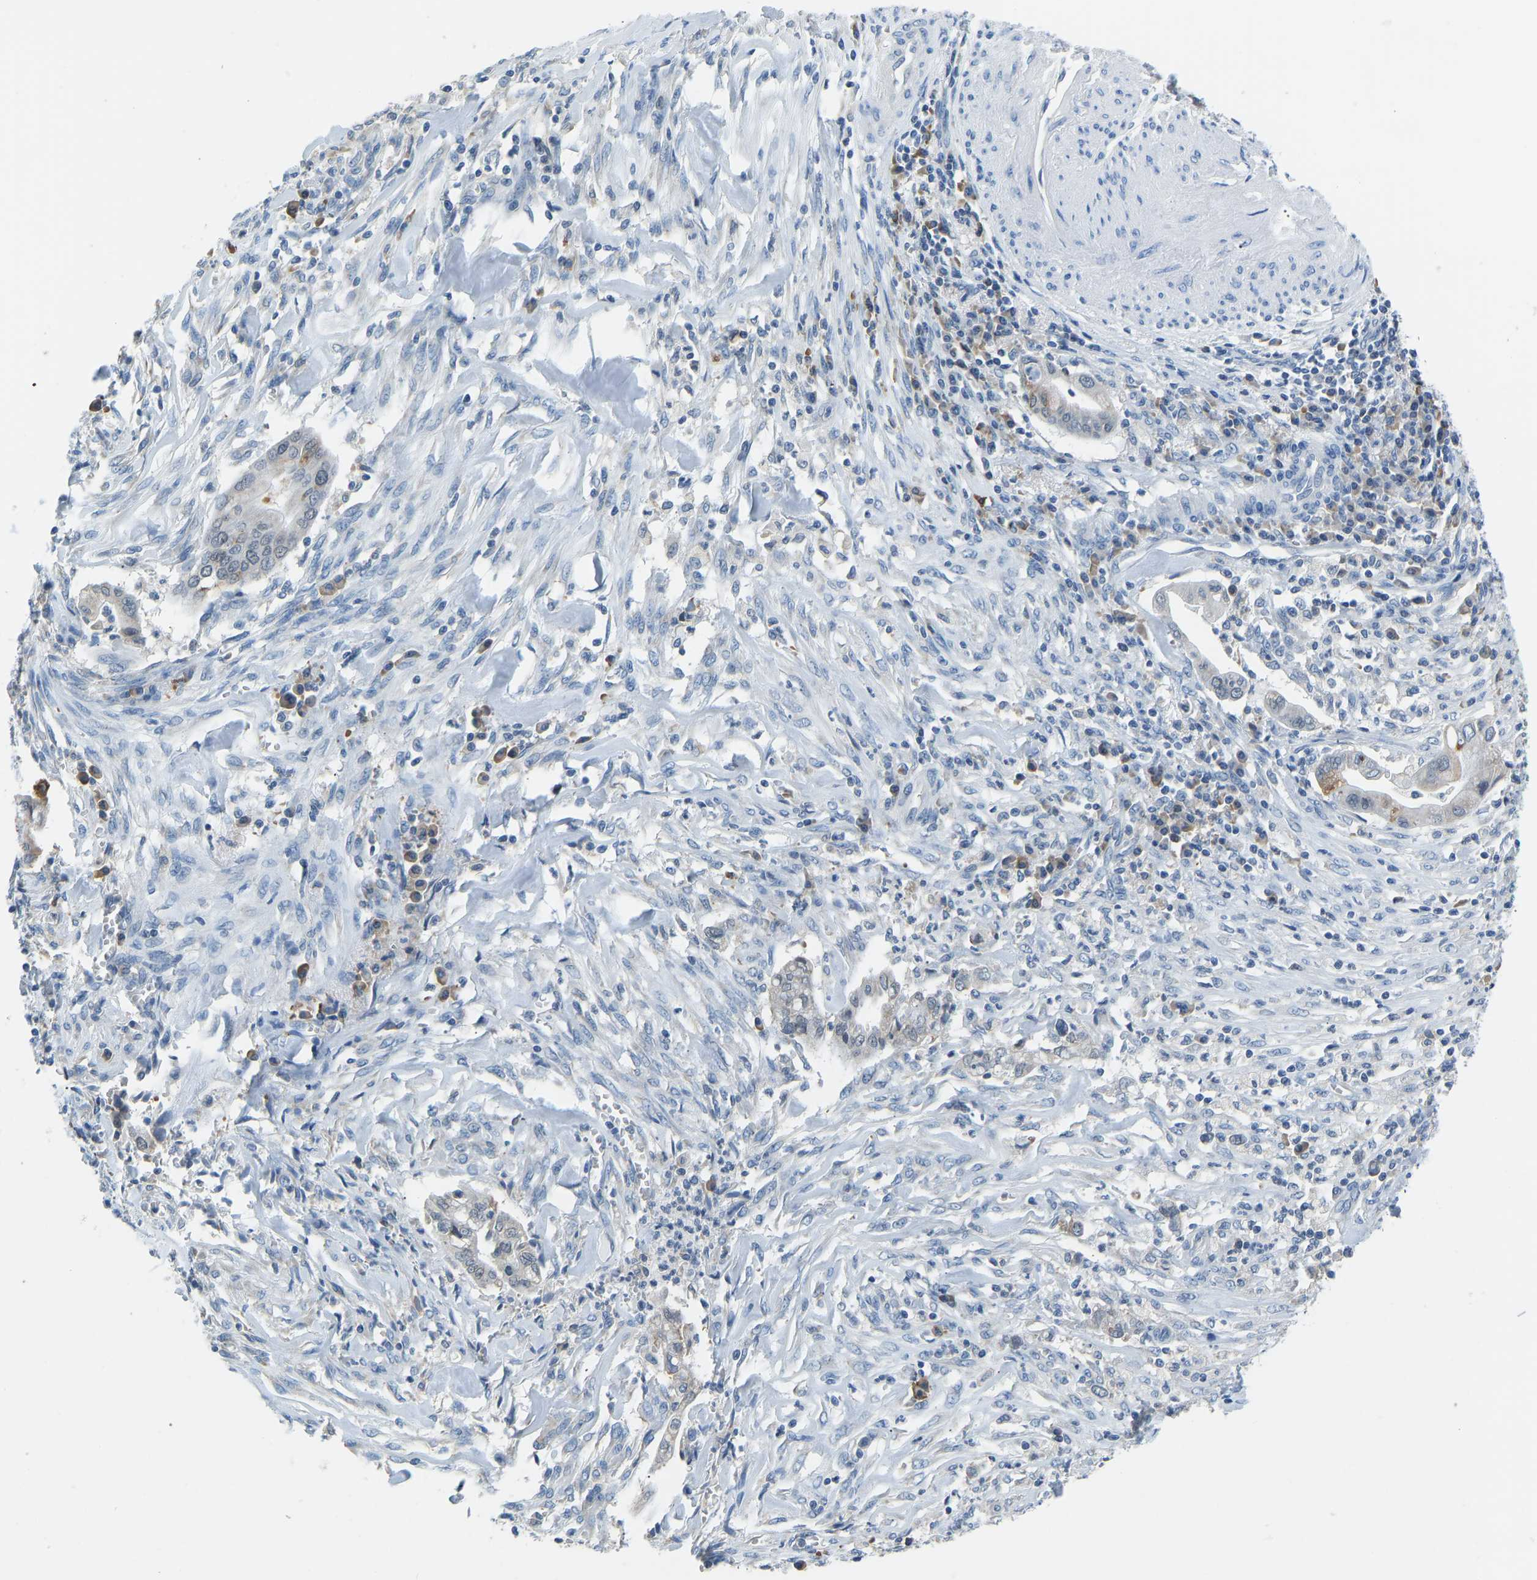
{"staining": {"intensity": "weak", "quantity": "<25%", "location": "cytoplasmic/membranous"}, "tissue": "cervical cancer", "cell_type": "Tumor cells", "image_type": "cancer", "snomed": [{"axis": "morphology", "description": "Adenocarcinoma, NOS"}, {"axis": "topography", "description": "Cervix"}], "caption": "This is an immunohistochemistry image of human adenocarcinoma (cervical). There is no positivity in tumor cells.", "gene": "VRK1", "patient": {"sex": "female", "age": 44}}